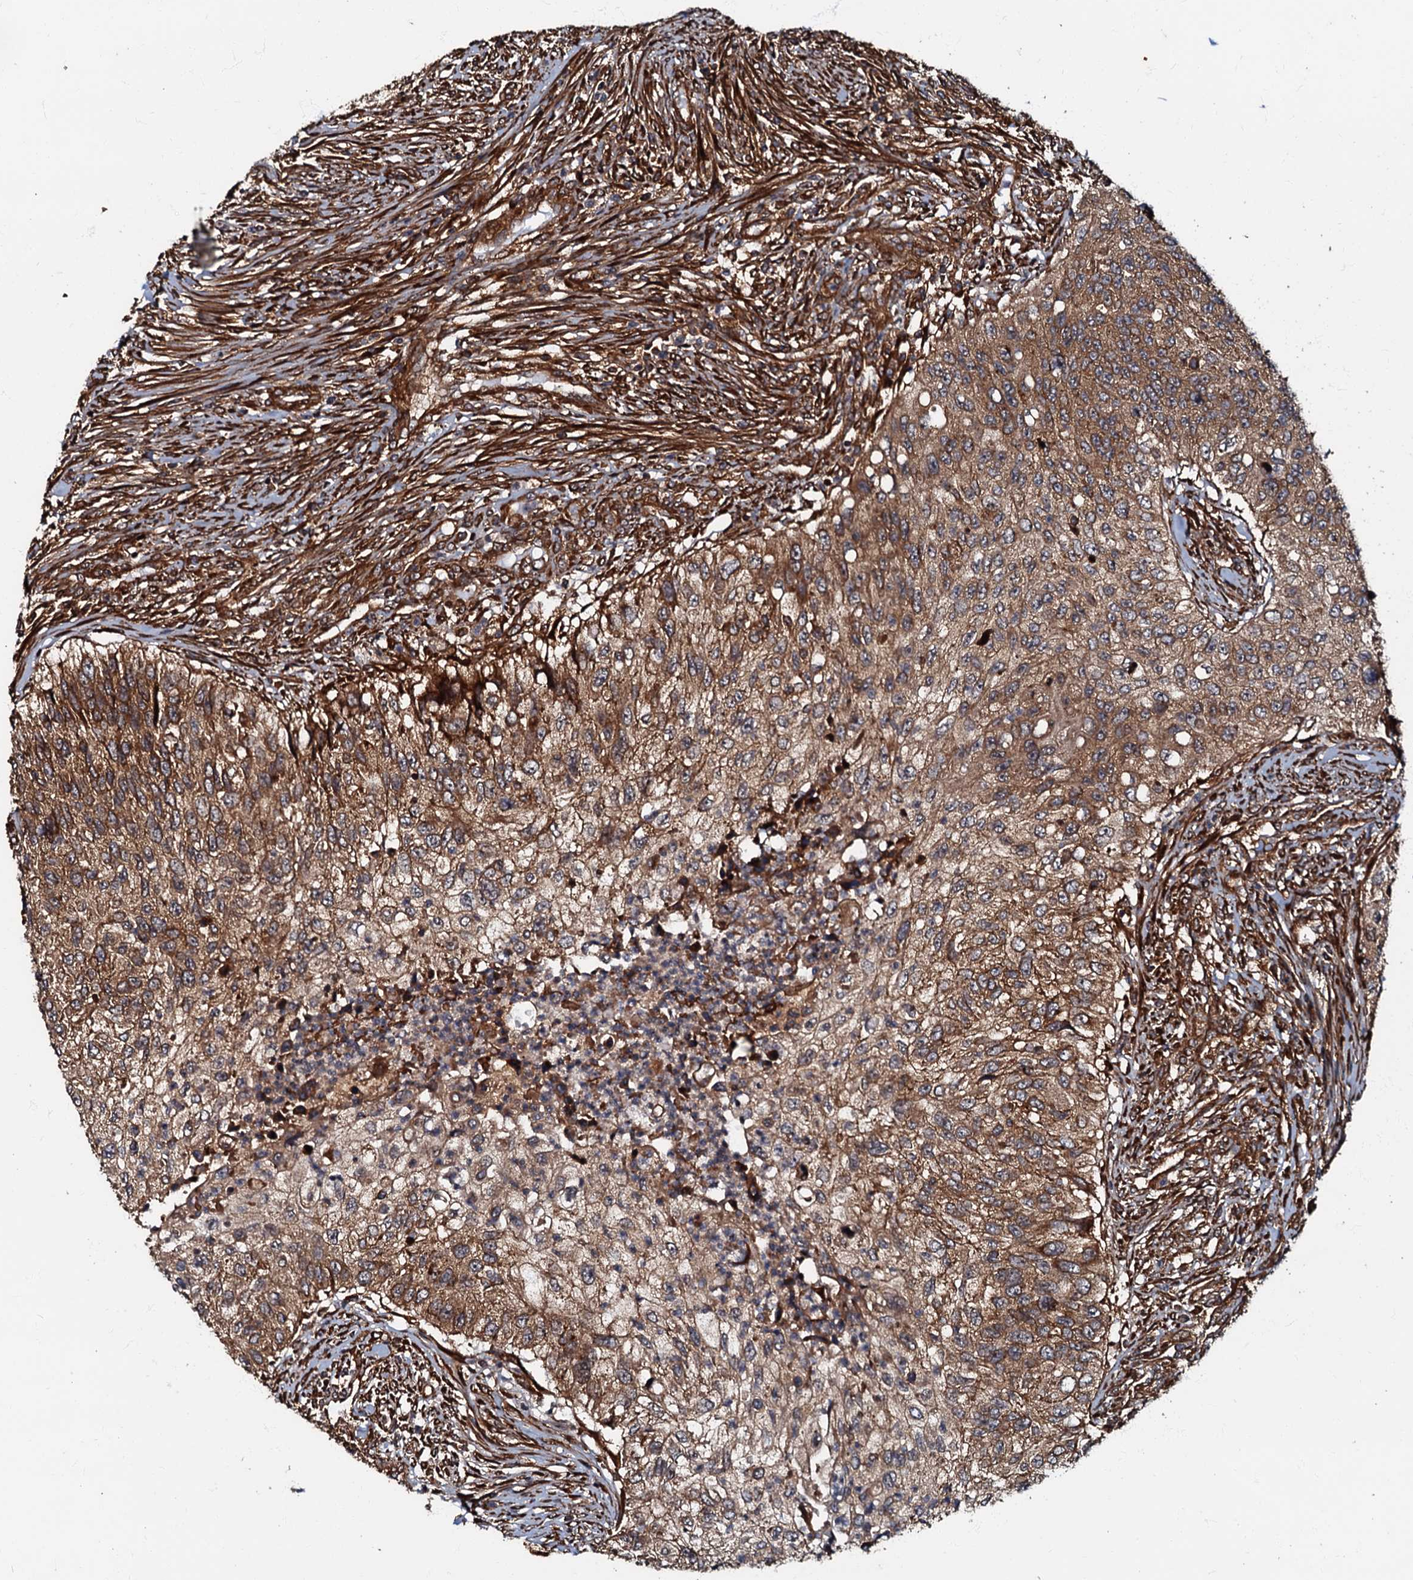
{"staining": {"intensity": "moderate", "quantity": ">75%", "location": "cytoplasmic/membranous"}, "tissue": "urothelial cancer", "cell_type": "Tumor cells", "image_type": "cancer", "snomed": [{"axis": "morphology", "description": "Urothelial carcinoma, High grade"}, {"axis": "topography", "description": "Urinary bladder"}], "caption": "A medium amount of moderate cytoplasmic/membranous staining is identified in approximately >75% of tumor cells in high-grade urothelial carcinoma tissue. The staining was performed using DAB, with brown indicating positive protein expression. Nuclei are stained blue with hematoxylin.", "gene": "BLOC1S6", "patient": {"sex": "female", "age": 60}}